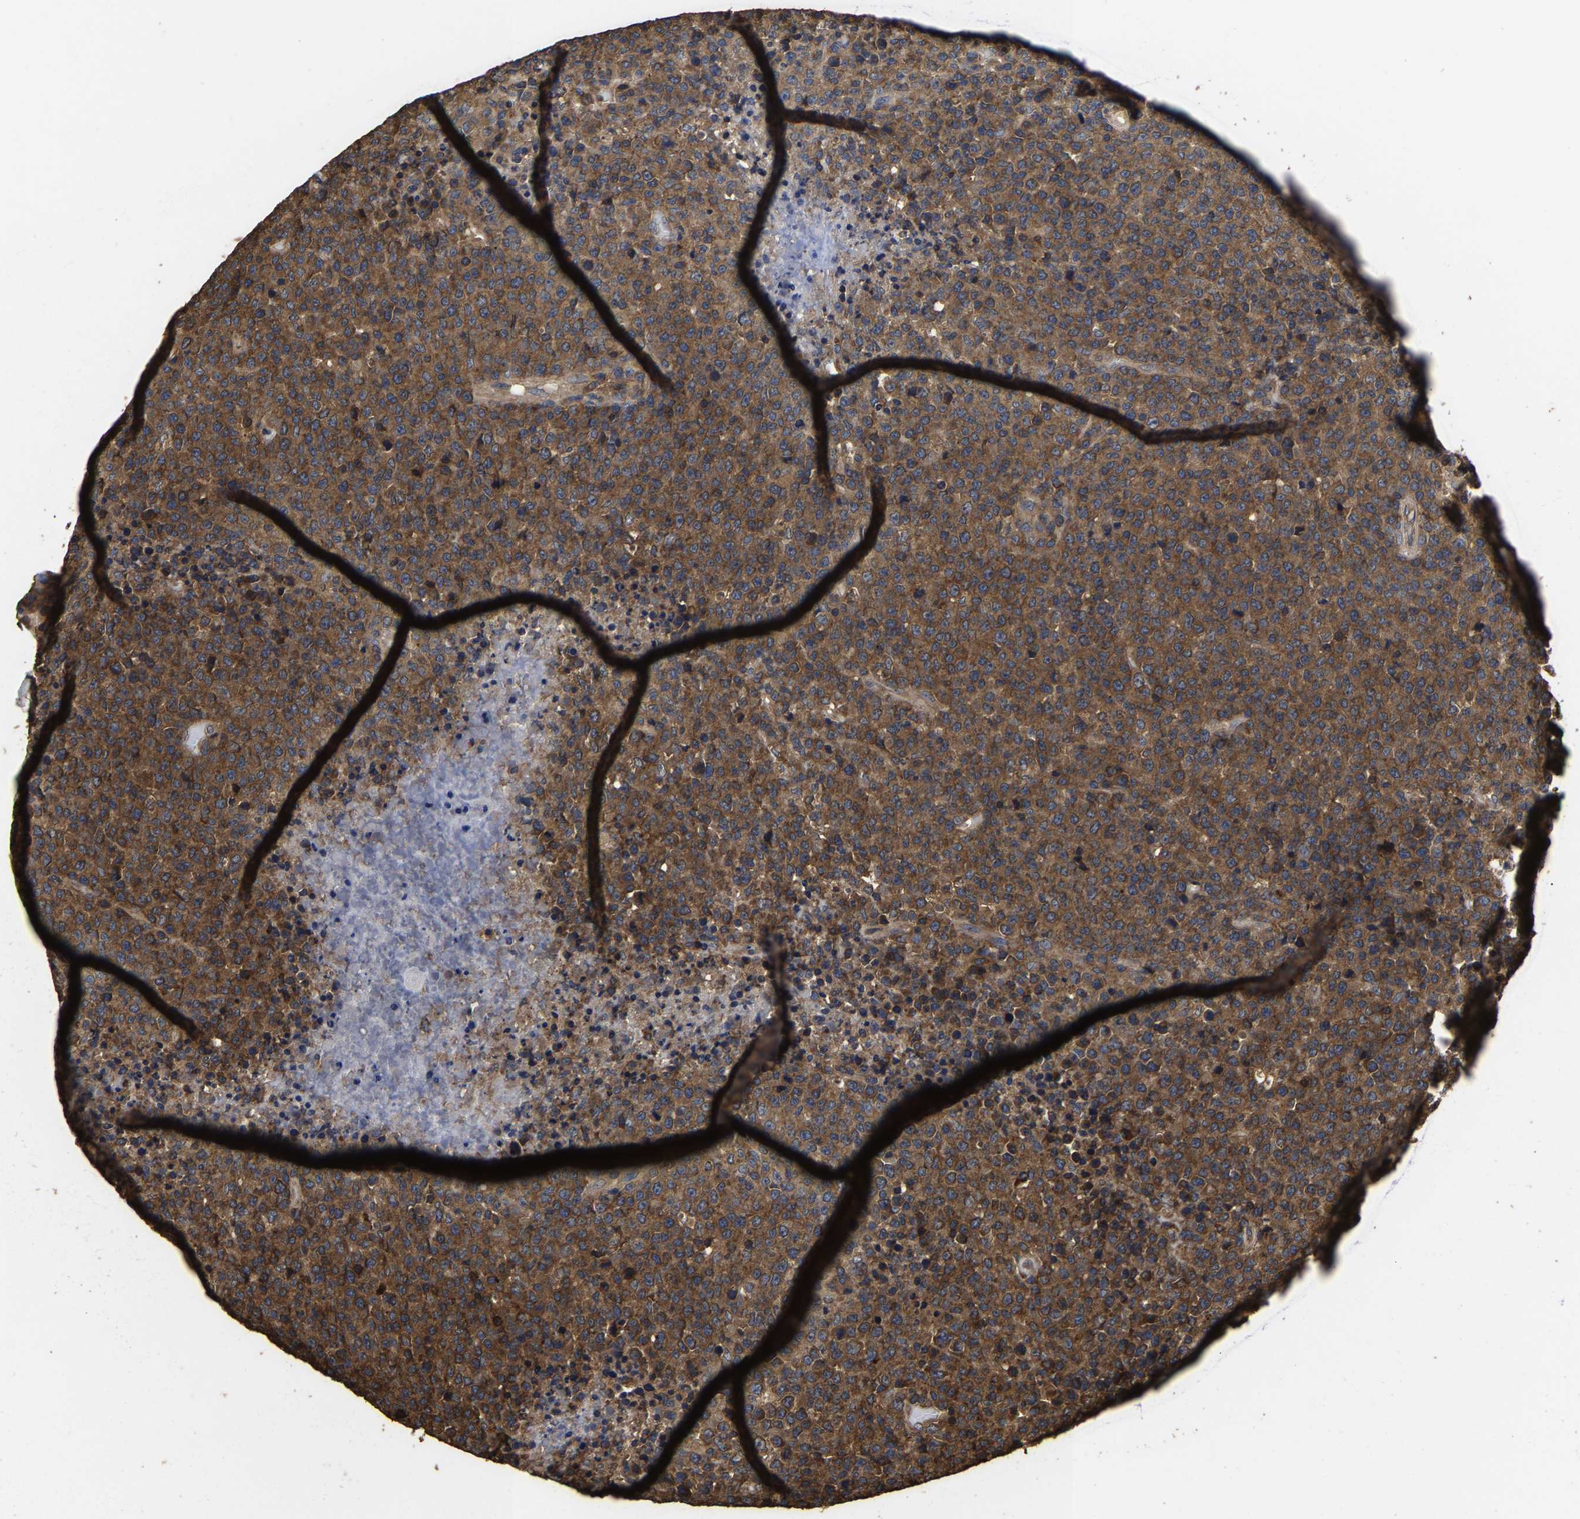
{"staining": {"intensity": "strong", "quantity": ">75%", "location": "cytoplasmic/membranous"}, "tissue": "lymphoma", "cell_type": "Tumor cells", "image_type": "cancer", "snomed": [{"axis": "morphology", "description": "Malignant lymphoma, non-Hodgkin's type, High grade"}, {"axis": "topography", "description": "Lymph node"}], "caption": "Immunohistochemical staining of high-grade malignant lymphoma, non-Hodgkin's type reveals strong cytoplasmic/membranous protein positivity in about >75% of tumor cells. Using DAB (3,3'-diaminobenzidine) (brown) and hematoxylin (blue) stains, captured at high magnification using brightfield microscopy.", "gene": "ITCH", "patient": {"sex": "male", "age": 13}}